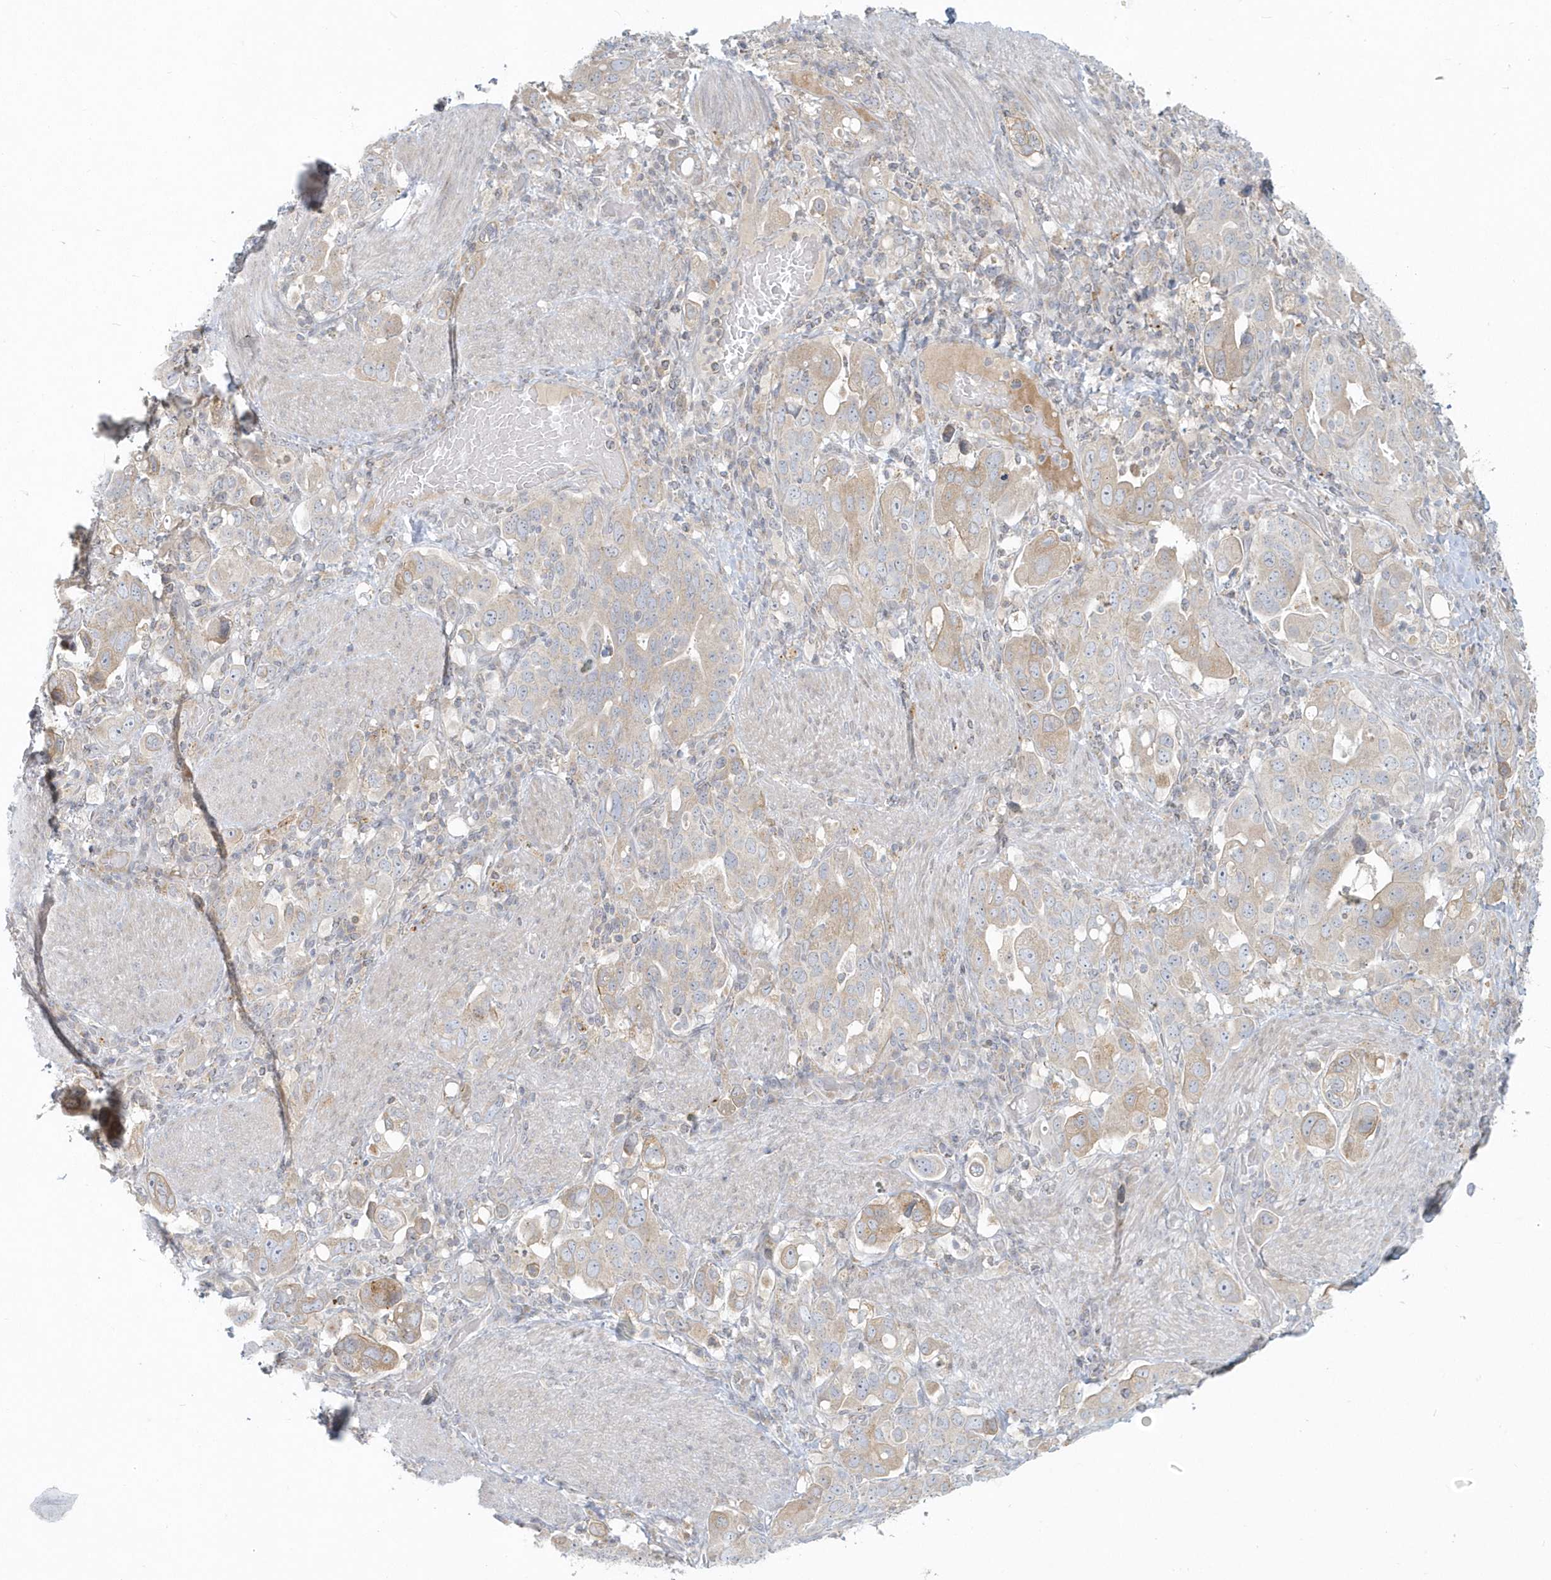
{"staining": {"intensity": "weak", "quantity": "<25%", "location": "cytoplasmic/membranous"}, "tissue": "stomach cancer", "cell_type": "Tumor cells", "image_type": "cancer", "snomed": [{"axis": "morphology", "description": "Adenocarcinoma, NOS"}, {"axis": "topography", "description": "Stomach, upper"}], "caption": "This is an immunohistochemistry histopathology image of stomach cancer. There is no expression in tumor cells.", "gene": "BLTP3A", "patient": {"sex": "male", "age": 62}}